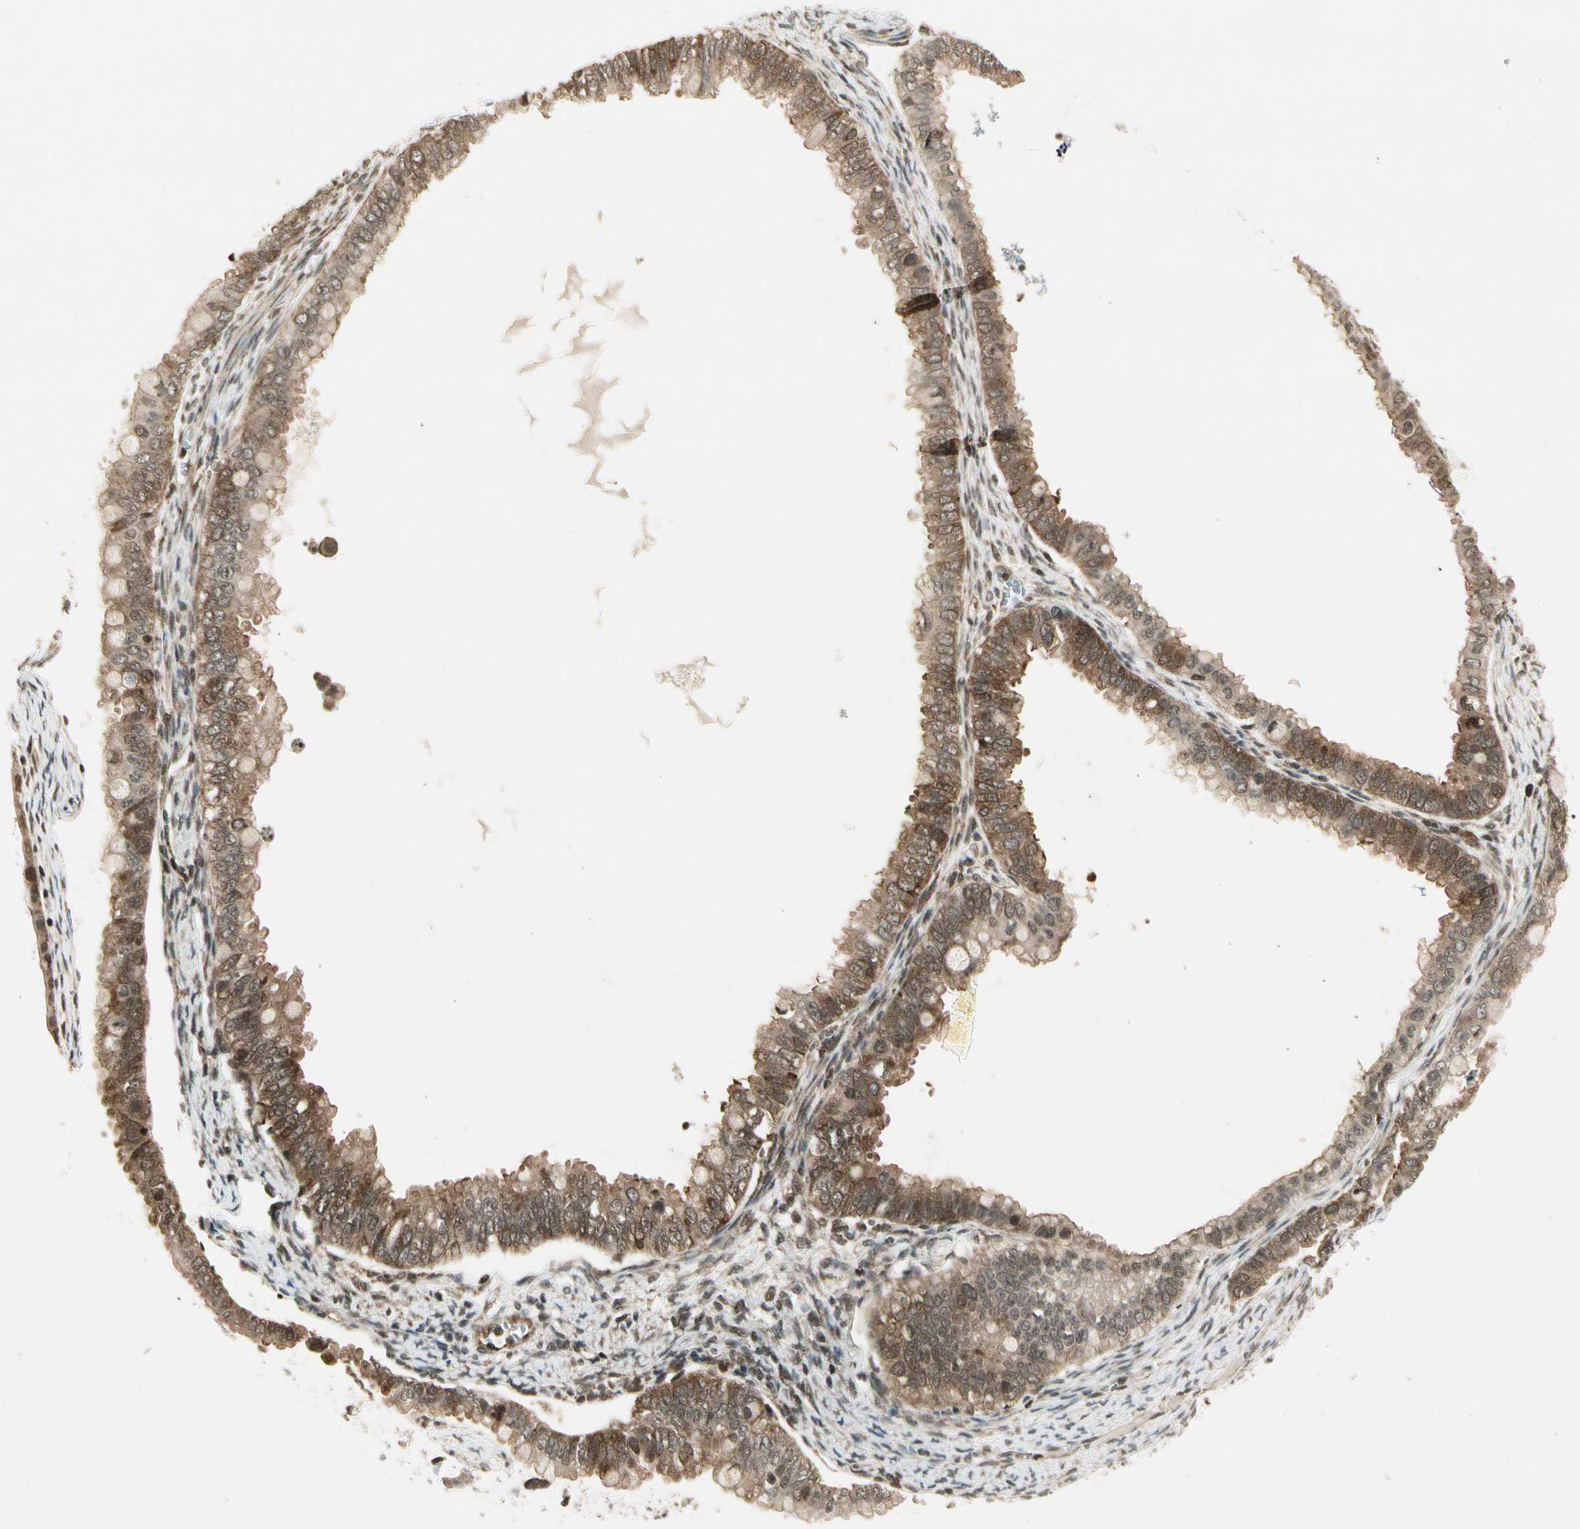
{"staining": {"intensity": "moderate", "quantity": ">75%", "location": "cytoplasmic/membranous"}, "tissue": "ovarian cancer", "cell_type": "Tumor cells", "image_type": "cancer", "snomed": [{"axis": "morphology", "description": "Cystadenocarcinoma, mucinous, NOS"}, {"axis": "topography", "description": "Ovary"}], "caption": "Human ovarian cancer (mucinous cystadenocarcinoma) stained with a brown dye exhibits moderate cytoplasmic/membranous positive positivity in about >75% of tumor cells.", "gene": "SMN2", "patient": {"sex": "female", "age": 80}}